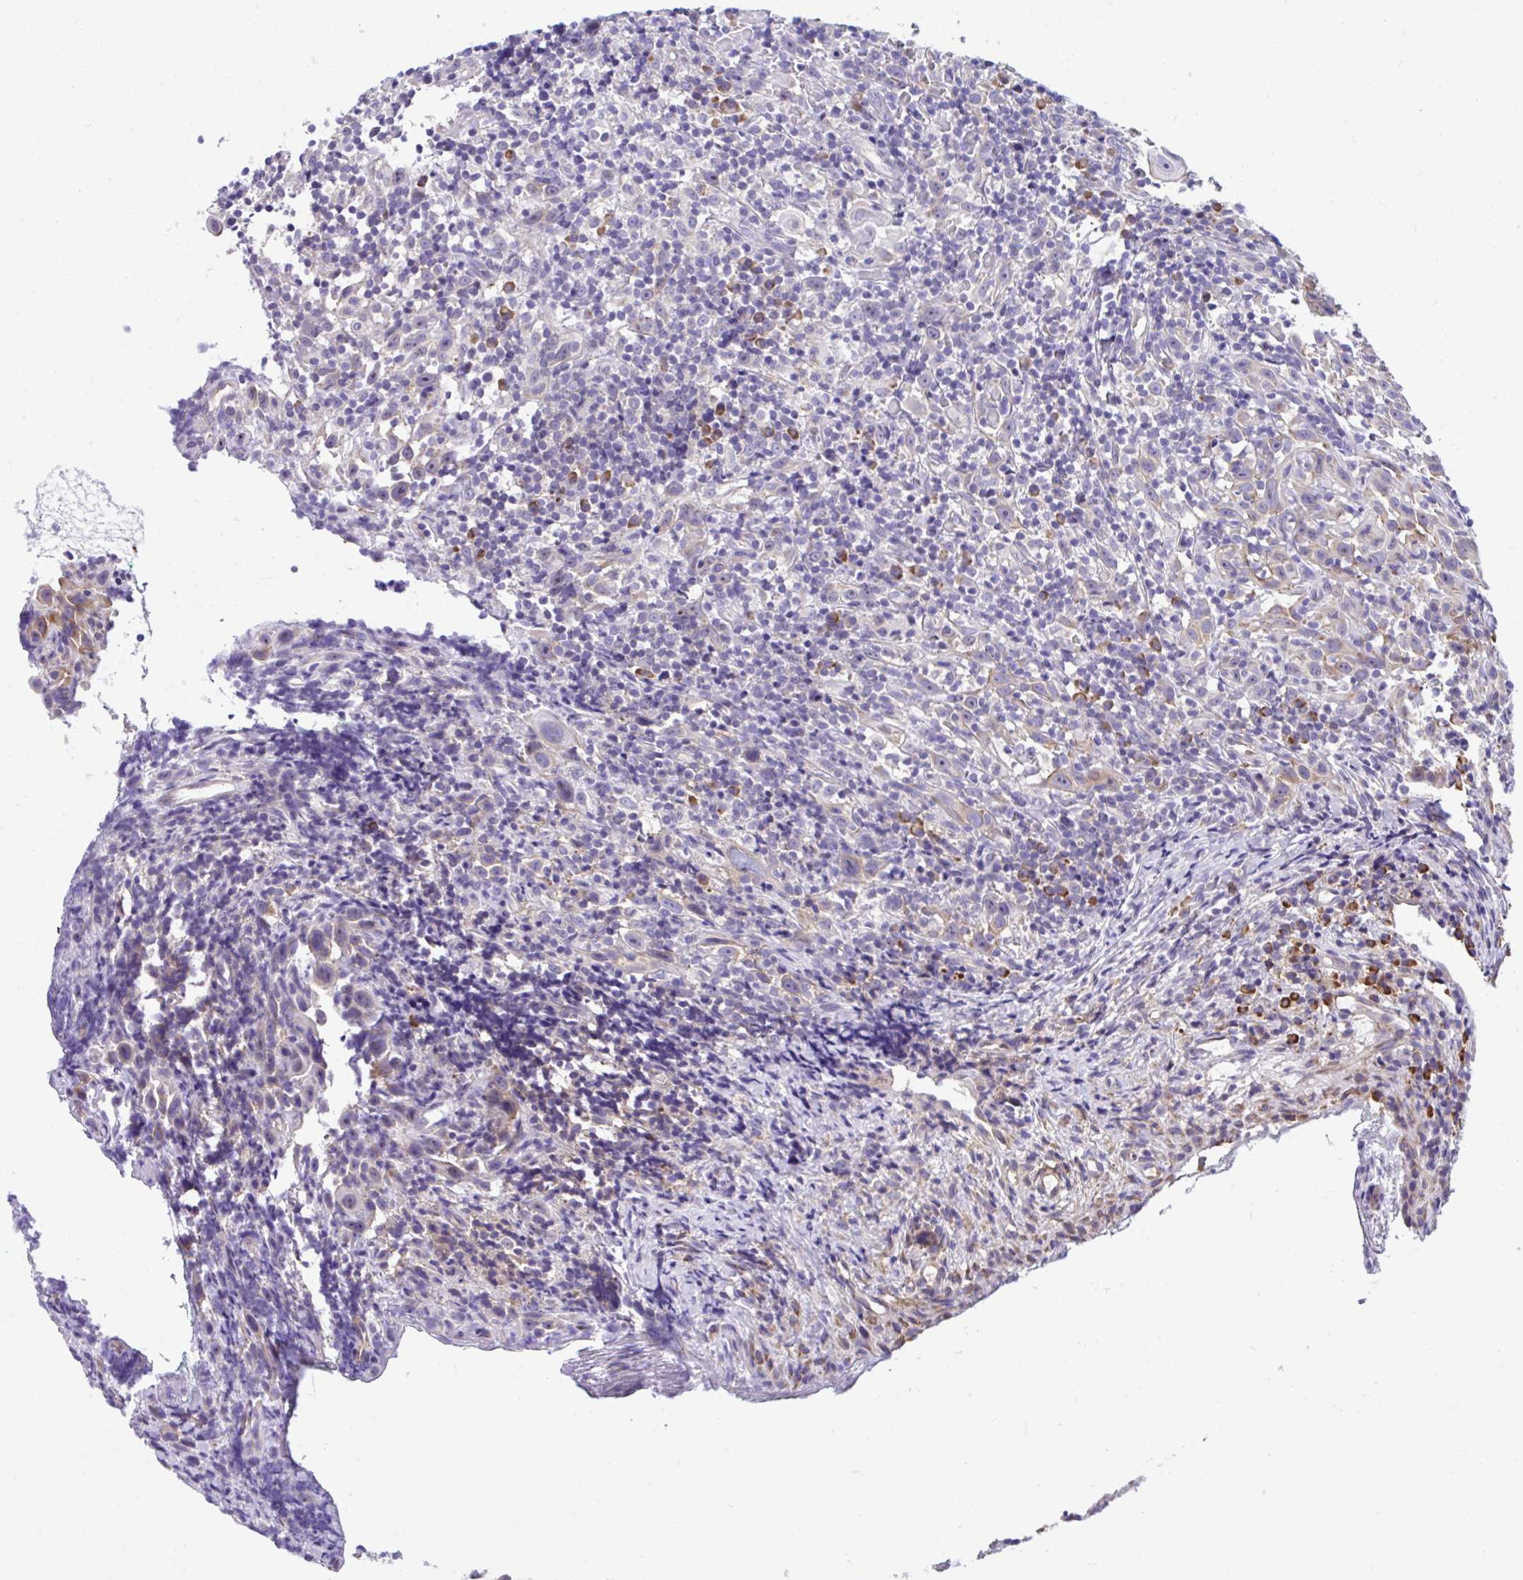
{"staining": {"intensity": "weak", "quantity": "<25%", "location": "cytoplasmic/membranous"}, "tissue": "head and neck cancer", "cell_type": "Tumor cells", "image_type": "cancer", "snomed": [{"axis": "morphology", "description": "Squamous cell carcinoma, NOS"}, {"axis": "topography", "description": "Head-Neck"}], "caption": "Tumor cells are negative for brown protein staining in head and neck squamous cell carcinoma.", "gene": "RPL7", "patient": {"sex": "female", "age": 95}}